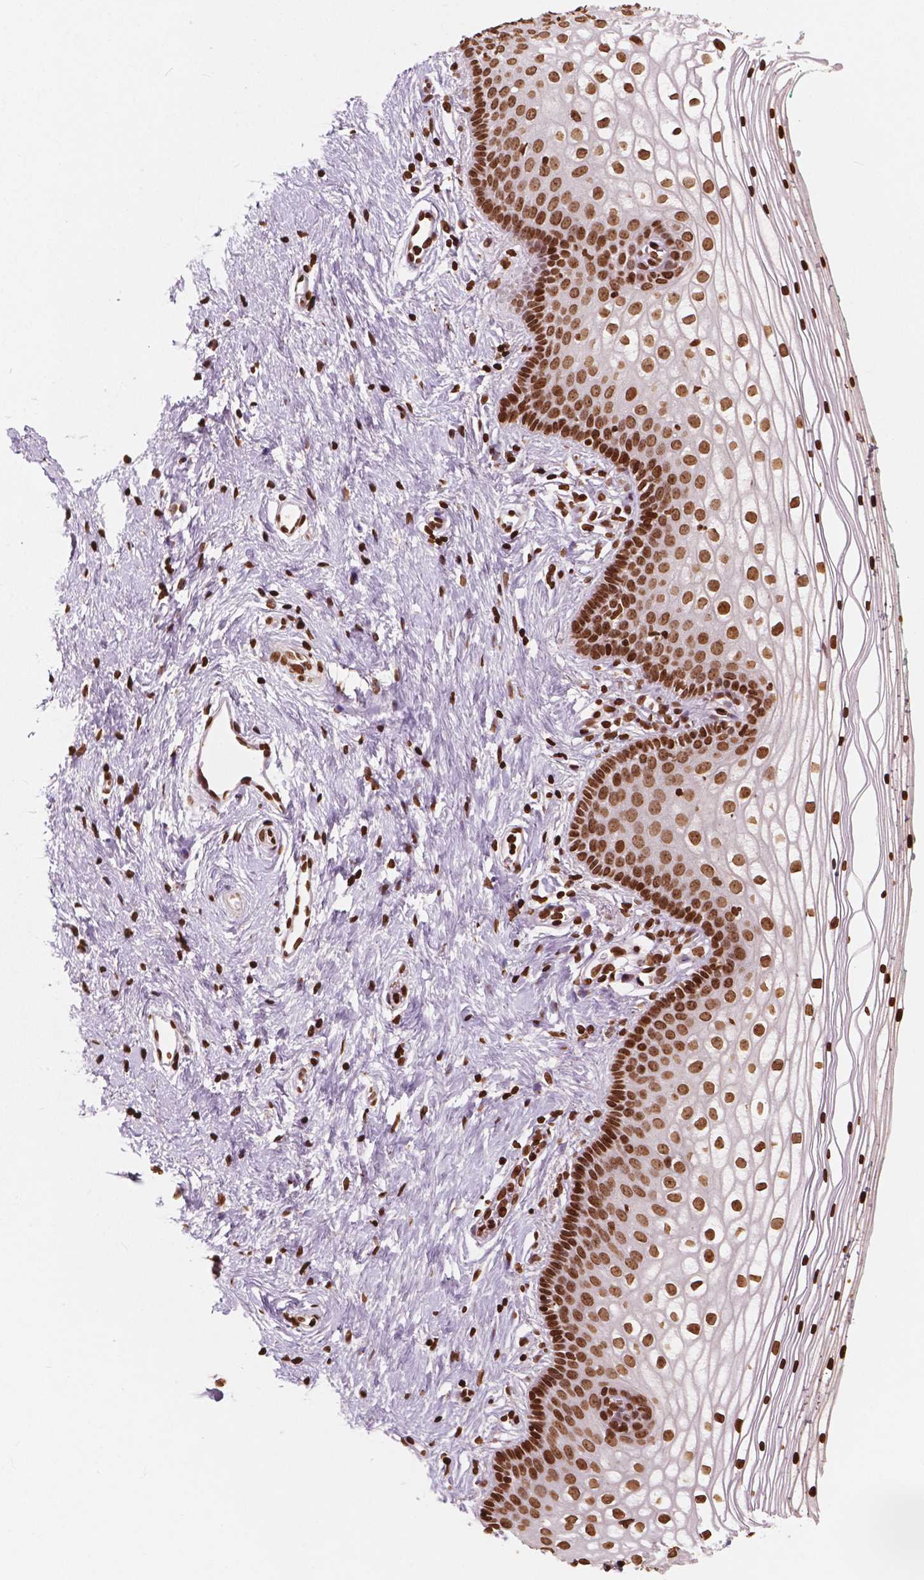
{"staining": {"intensity": "strong", "quantity": ">75%", "location": "nuclear"}, "tissue": "vagina", "cell_type": "Squamous epithelial cells", "image_type": "normal", "snomed": [{"axis": "morphology", "description": "Normal tissue, NOS"}, {"axis": "topography", "description": "Vagina"}], "caption": "Immunohistochemical staining of normal human vagina exhibits high levels of strong nuclear positivity in about >75% of squamous epithelial cells.", "gene": "H3C7", "patient": {"sex": "female", "age": 36}}